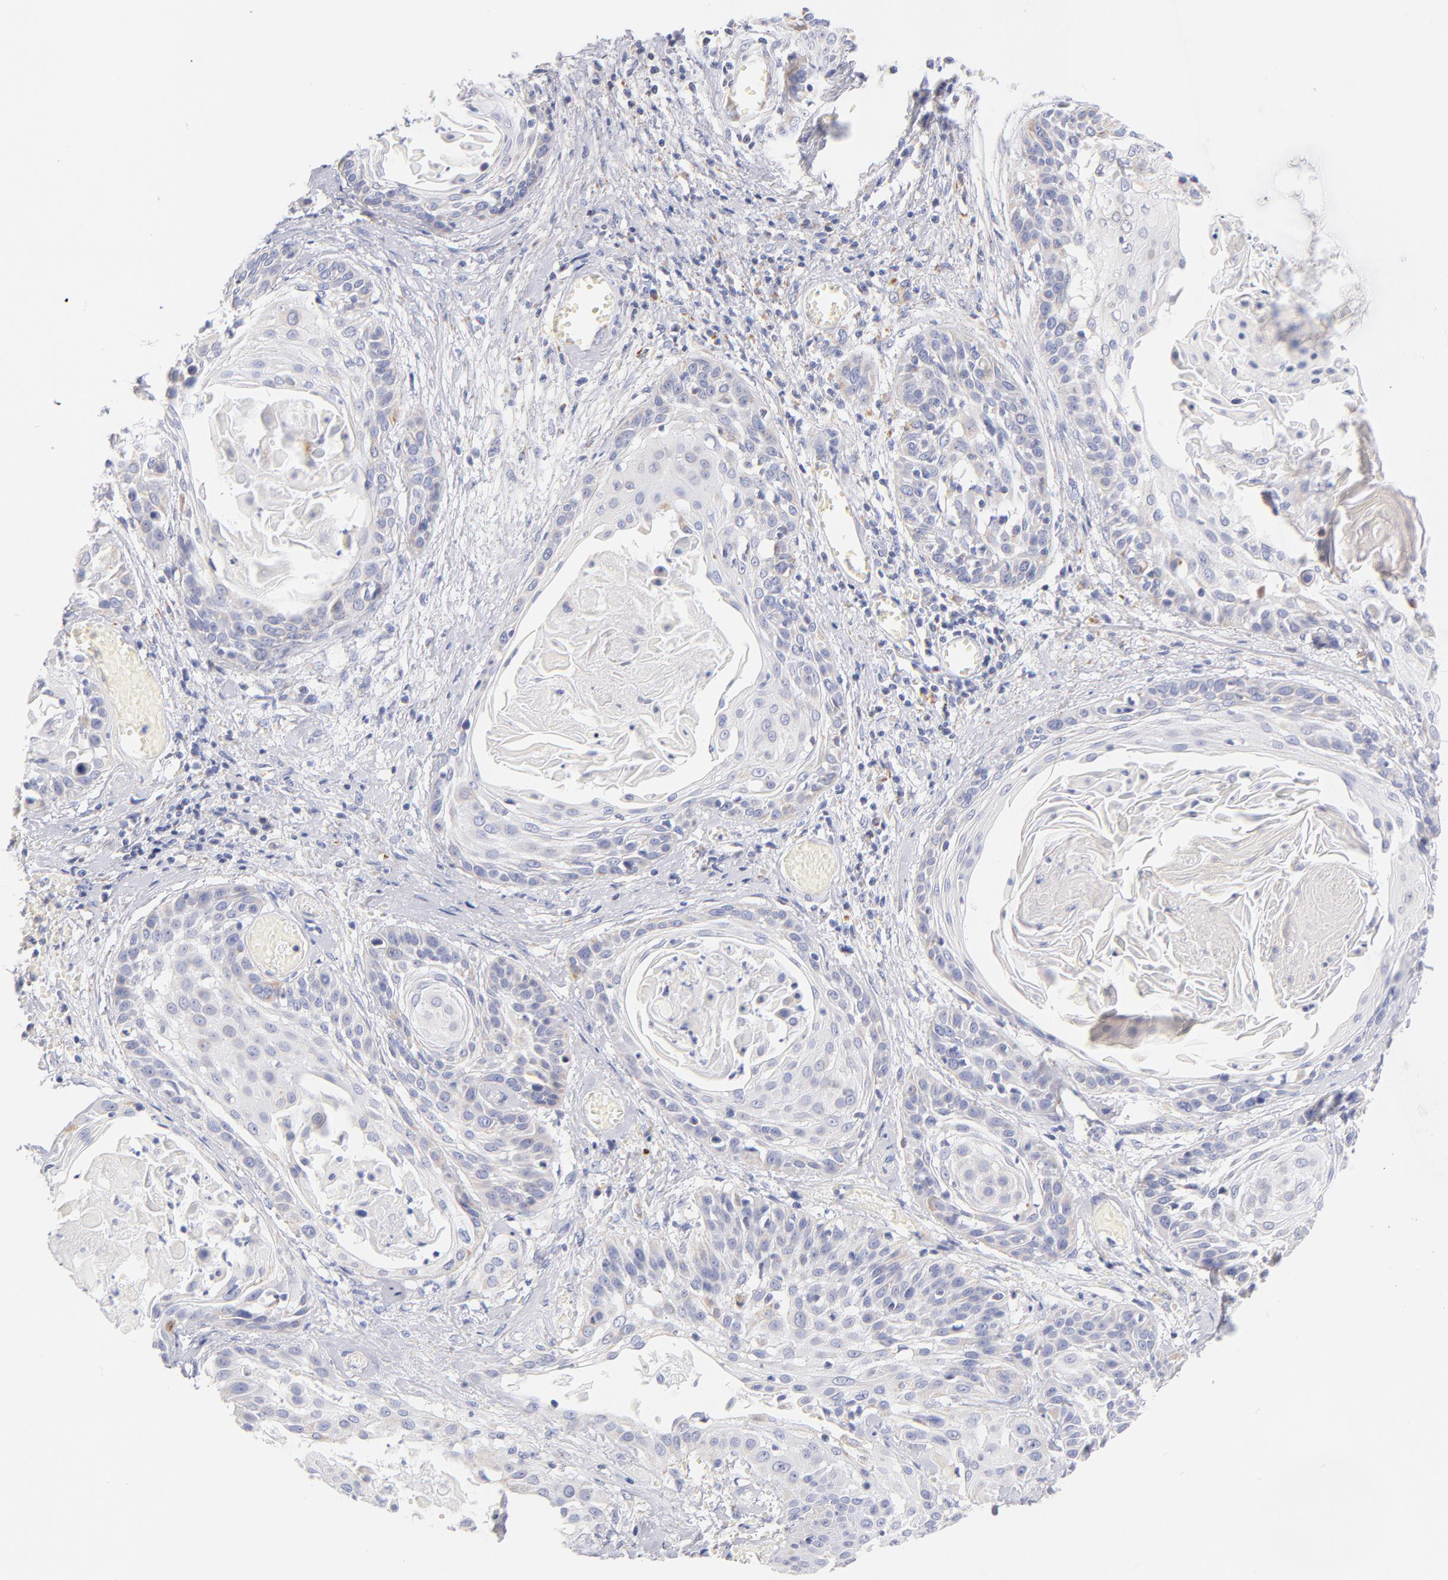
{"staining": {"intensity": "weak", "quantity": "<25%", "location": "cytoplasmic/membranous"}, "tissue": "cervical cancer", "cell_type": "Tumor cells", "image_type": "cancer", "snomed": [{"axis": "morphology", "description": "Squamous cell carcinoma, NOS"}, {"axis": "topography", "description": "Cervix"}], "caption": "High magnification brightfield microscopy of cervical squamous cell carcinoma stained with DAB (brown) and counterstained with hematoxylin (blue): tumor cells show no significant positivity. (Immunohistochemistry, brightfield microscopy, high magnification).", "gene": "AIFM1", "patient": {"sex": "female", "age": 57}}